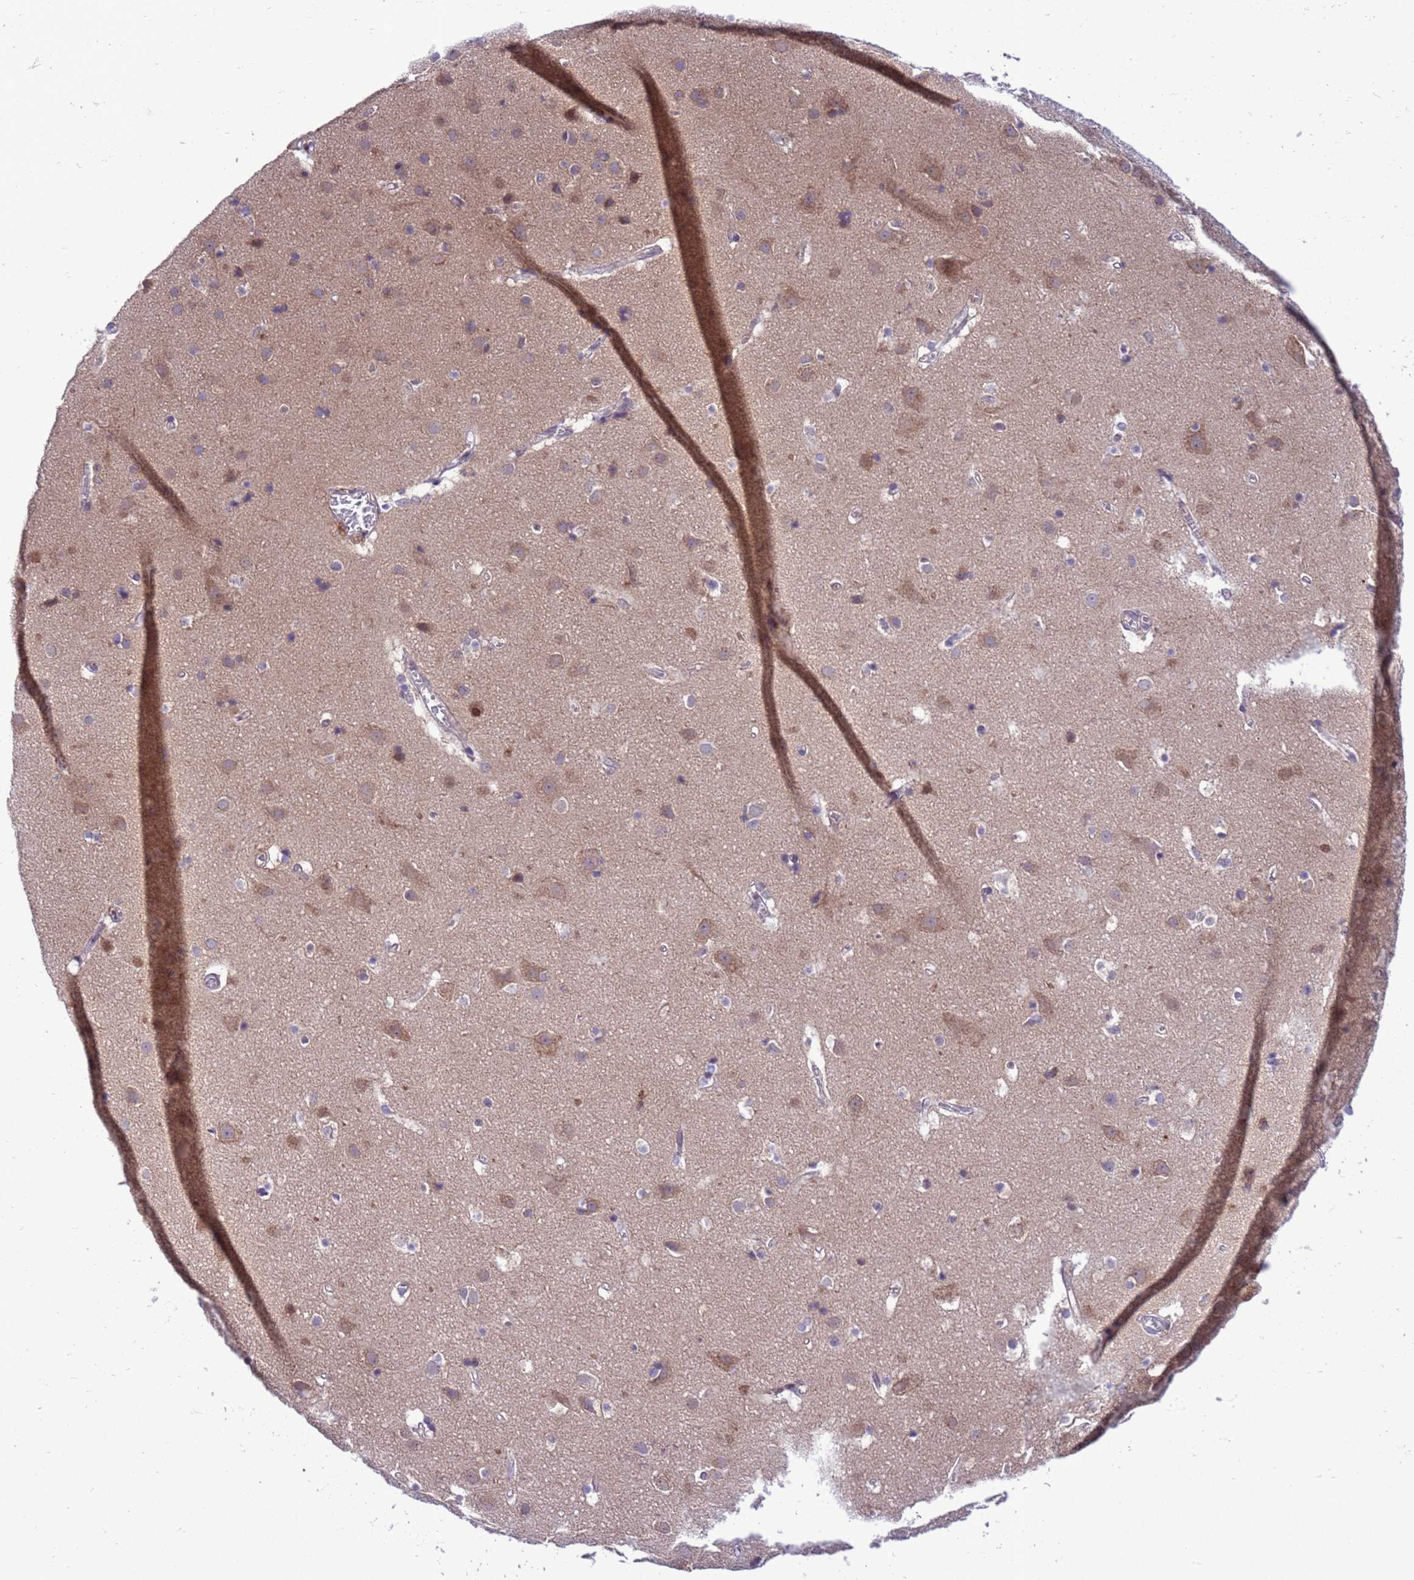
{"staining": {"intensity": "weak", "quantity": "<25%", "location": "cytoplasmic/membranous"}, "tissue": "cerebral cortex", "cell_type": "Endothelial cells", "image_type": "normal", "snomed": [{"axis": "morphology", "description": "Normal tissue, NOS"}, {"axis": "topography", "description": "Cerebral cortex"}], "caption": "Immunohistochemistry (IHC) micrograph of unremarkable cerebral cortex stained for a protein (brown), which reveals no expression in endothelial cells. Brightfield microscopy of IHC stained with DAB (brown) and hematoxylin (blue), captured at high magnification.", "gene": "RASD1", "patient": {"sex": "male", "age": 54}}